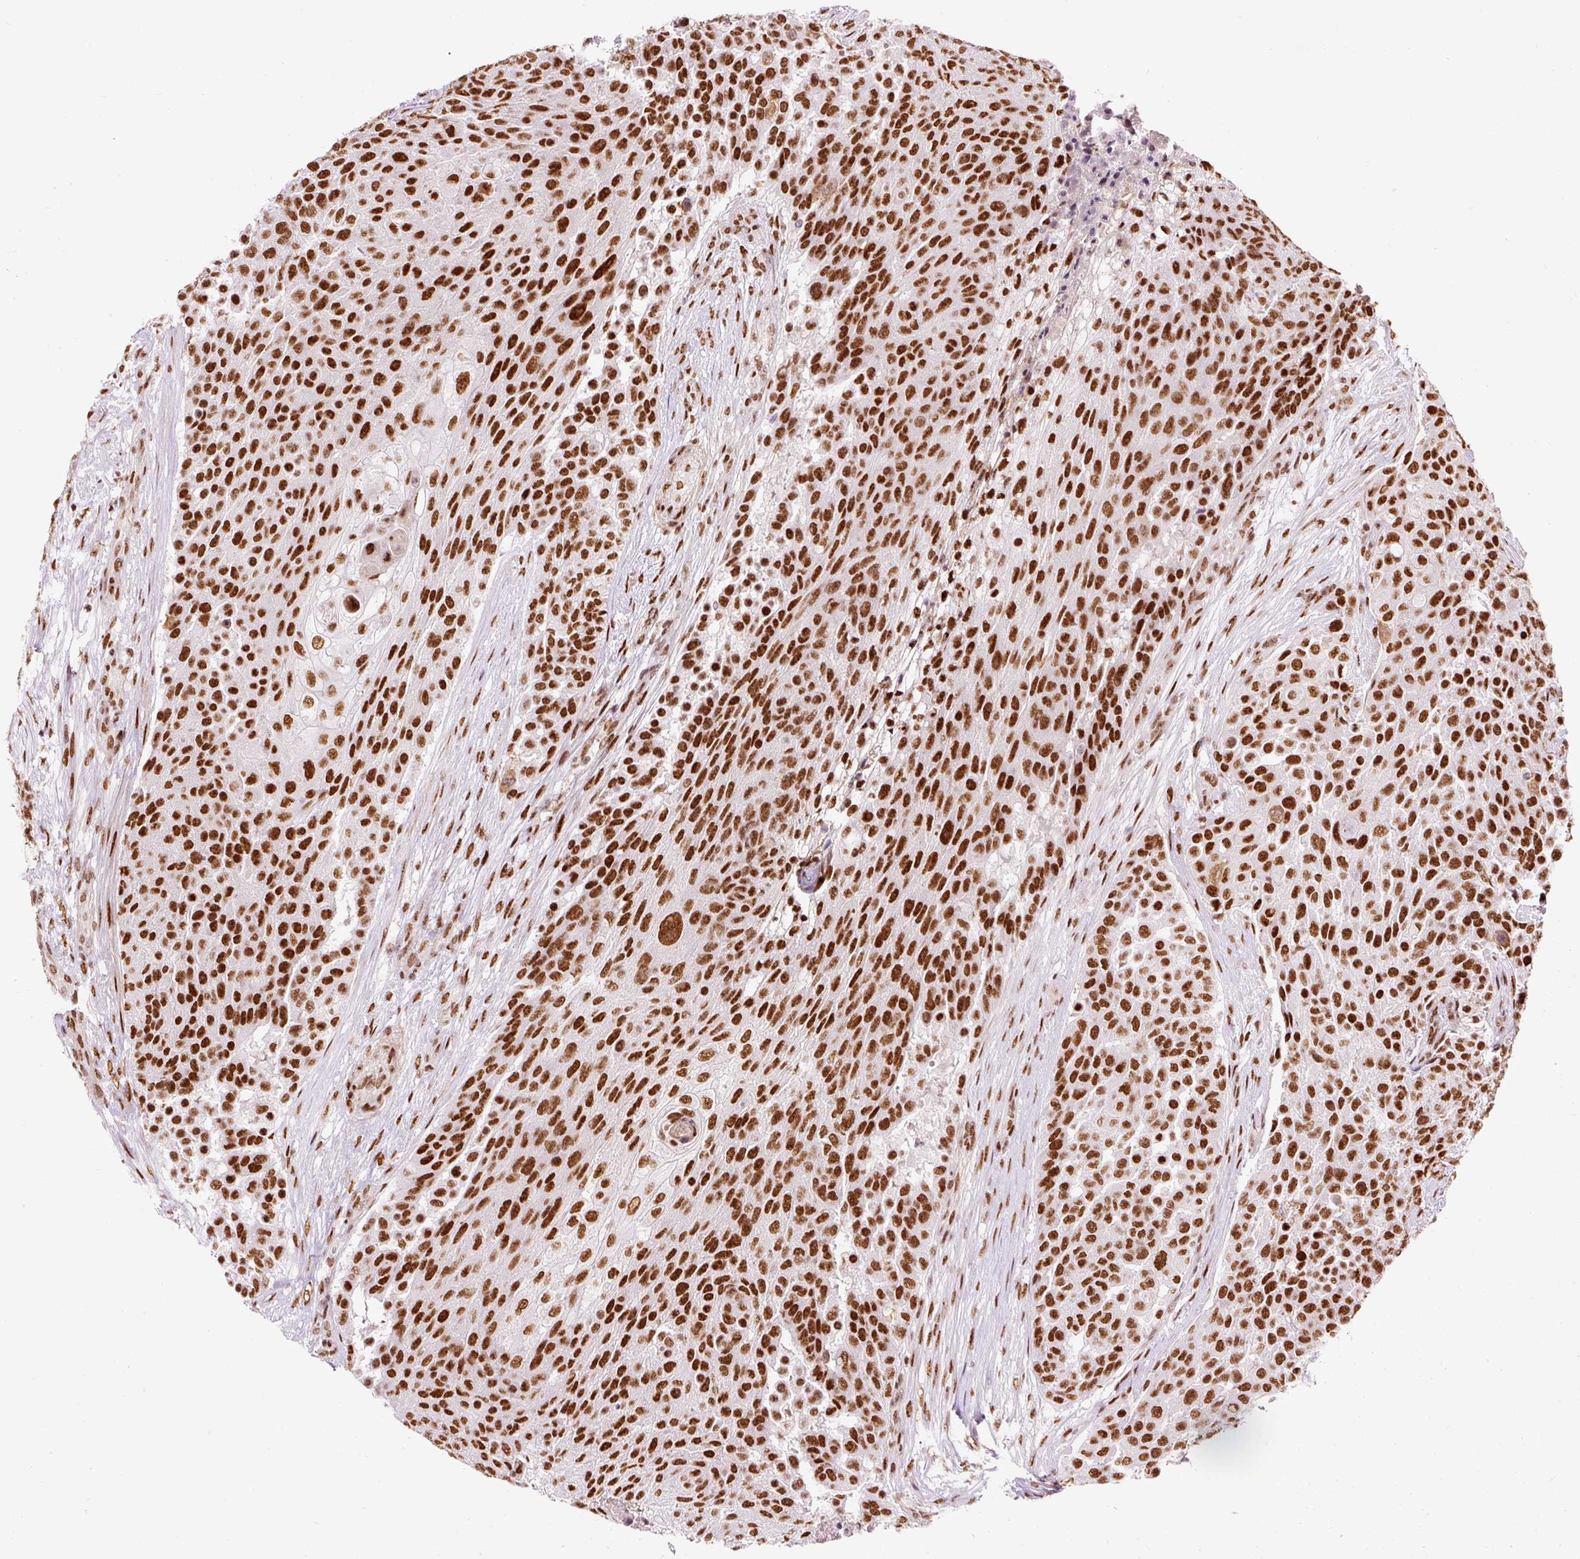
{"staining": {"intensity": "strong", "quantity": ">75%", "location": "nuclear"}, "tissue": "urothelial cancer", "cell_type": "Tumor cells", "image_type": "cancer", "snomed": [{"axis": "morphology", "description": "Urothelial carcinoma, High grade"}, {"axis": "topography", "description": "Urinary bladder"}], "caption": "Immunohistochemistry (DAB) staining of urothelial cancer demonstrates strong nuclear protein staining in about >75% of tumor cells.", "gene": "HNRNPC", "patient": {"sex": "female", "age": 63}}